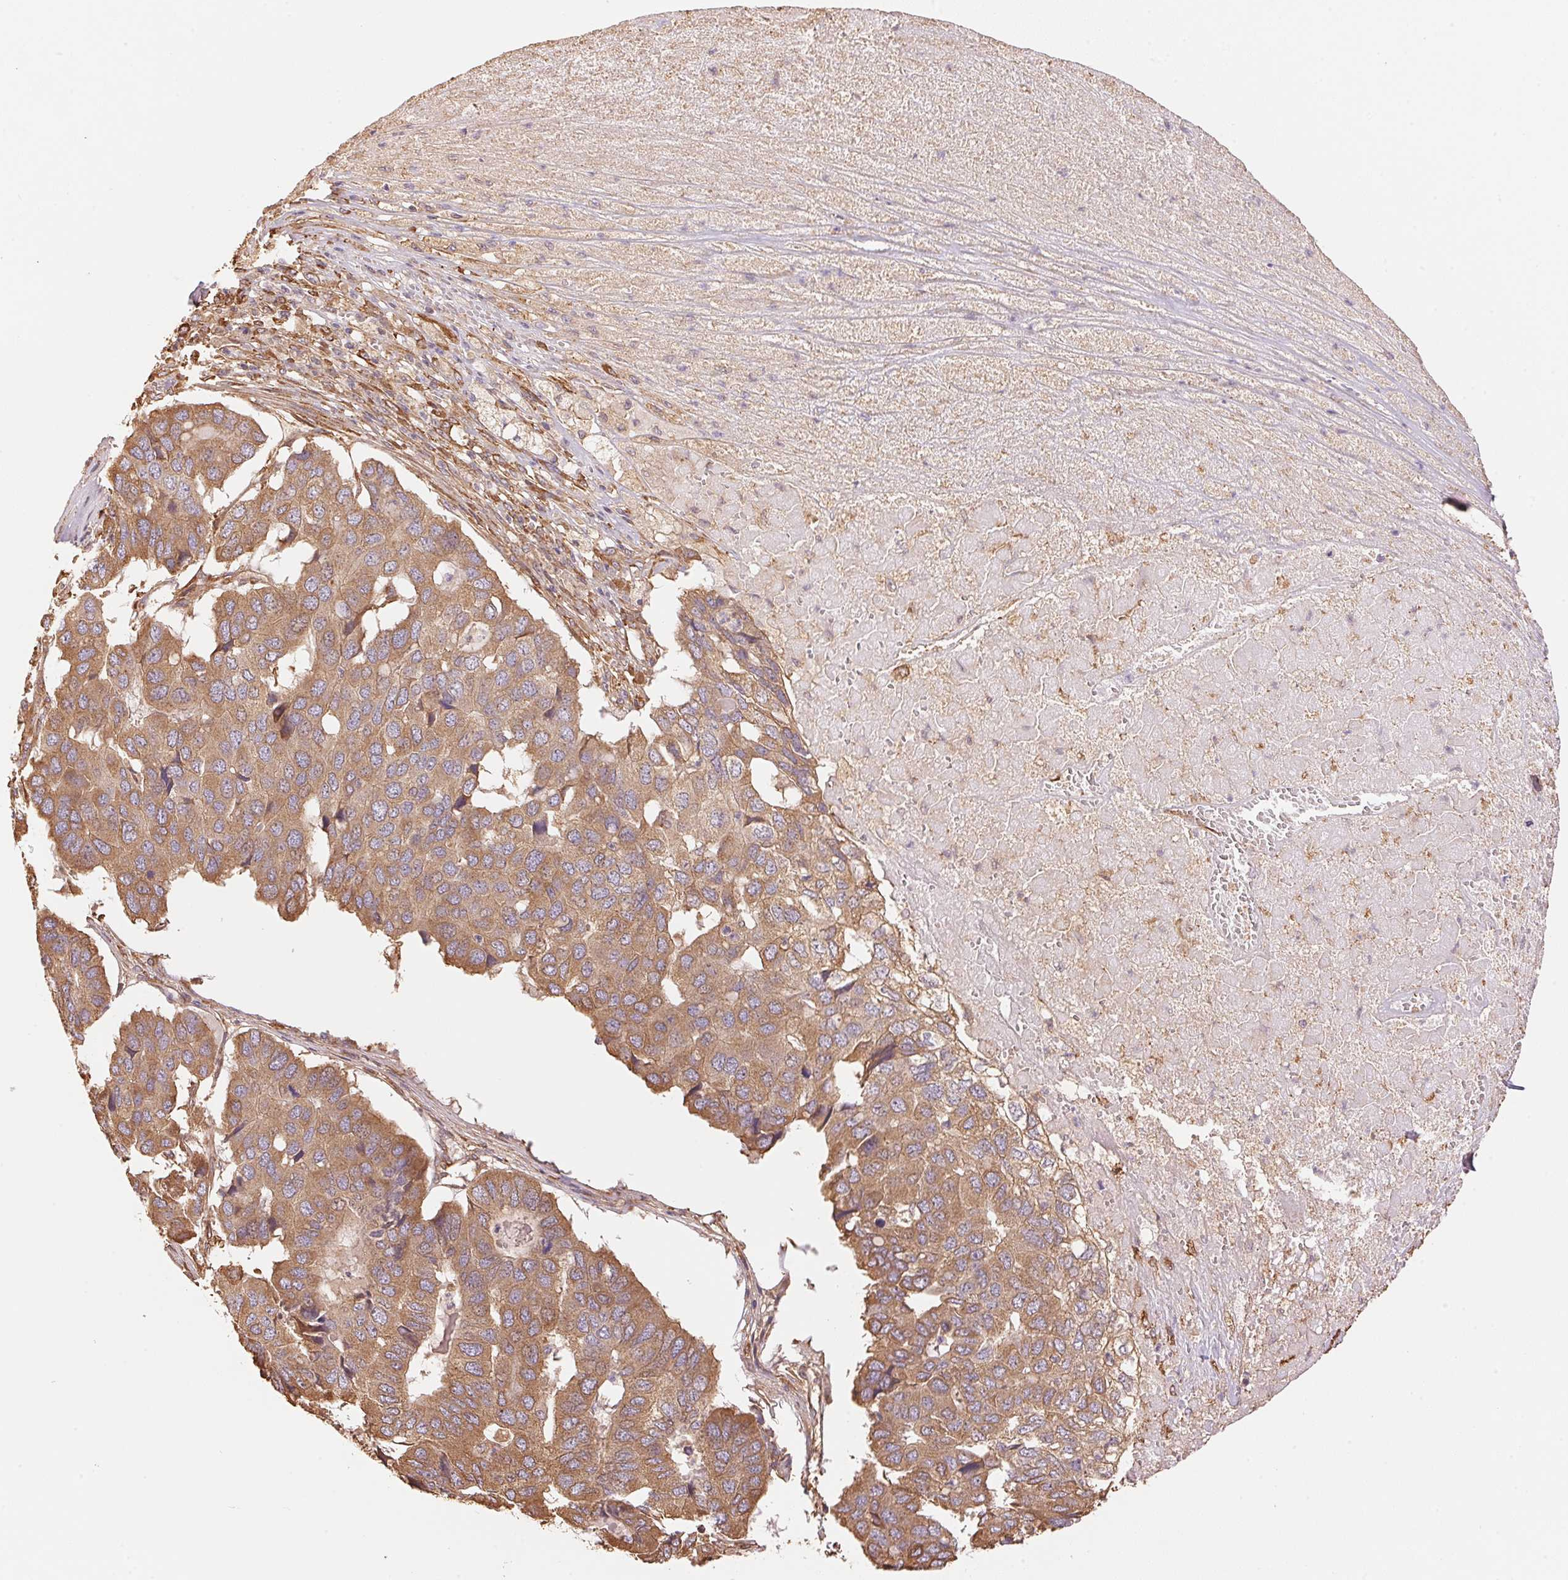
{"staining": {"intensity": "moderate", "quantity": ">75%", "location": "cytoplasmic/membranous"}, "tissue": "pancreatic cancer", "cell_type": "Tumor cells", "image_type": "cancer", "snomed": [{"axis": "morphology", "description": "Adenocarcinoma, NOS"}, {"axis": "topography", "description": "Pancreas"}], "caption": "Tumor cells display moderate cytoplasmic/membranous staining in about >75% of cells in pancreatic cancer.", "gene": "C6orf163", "patient": {"sex": "male", "age": 50}}